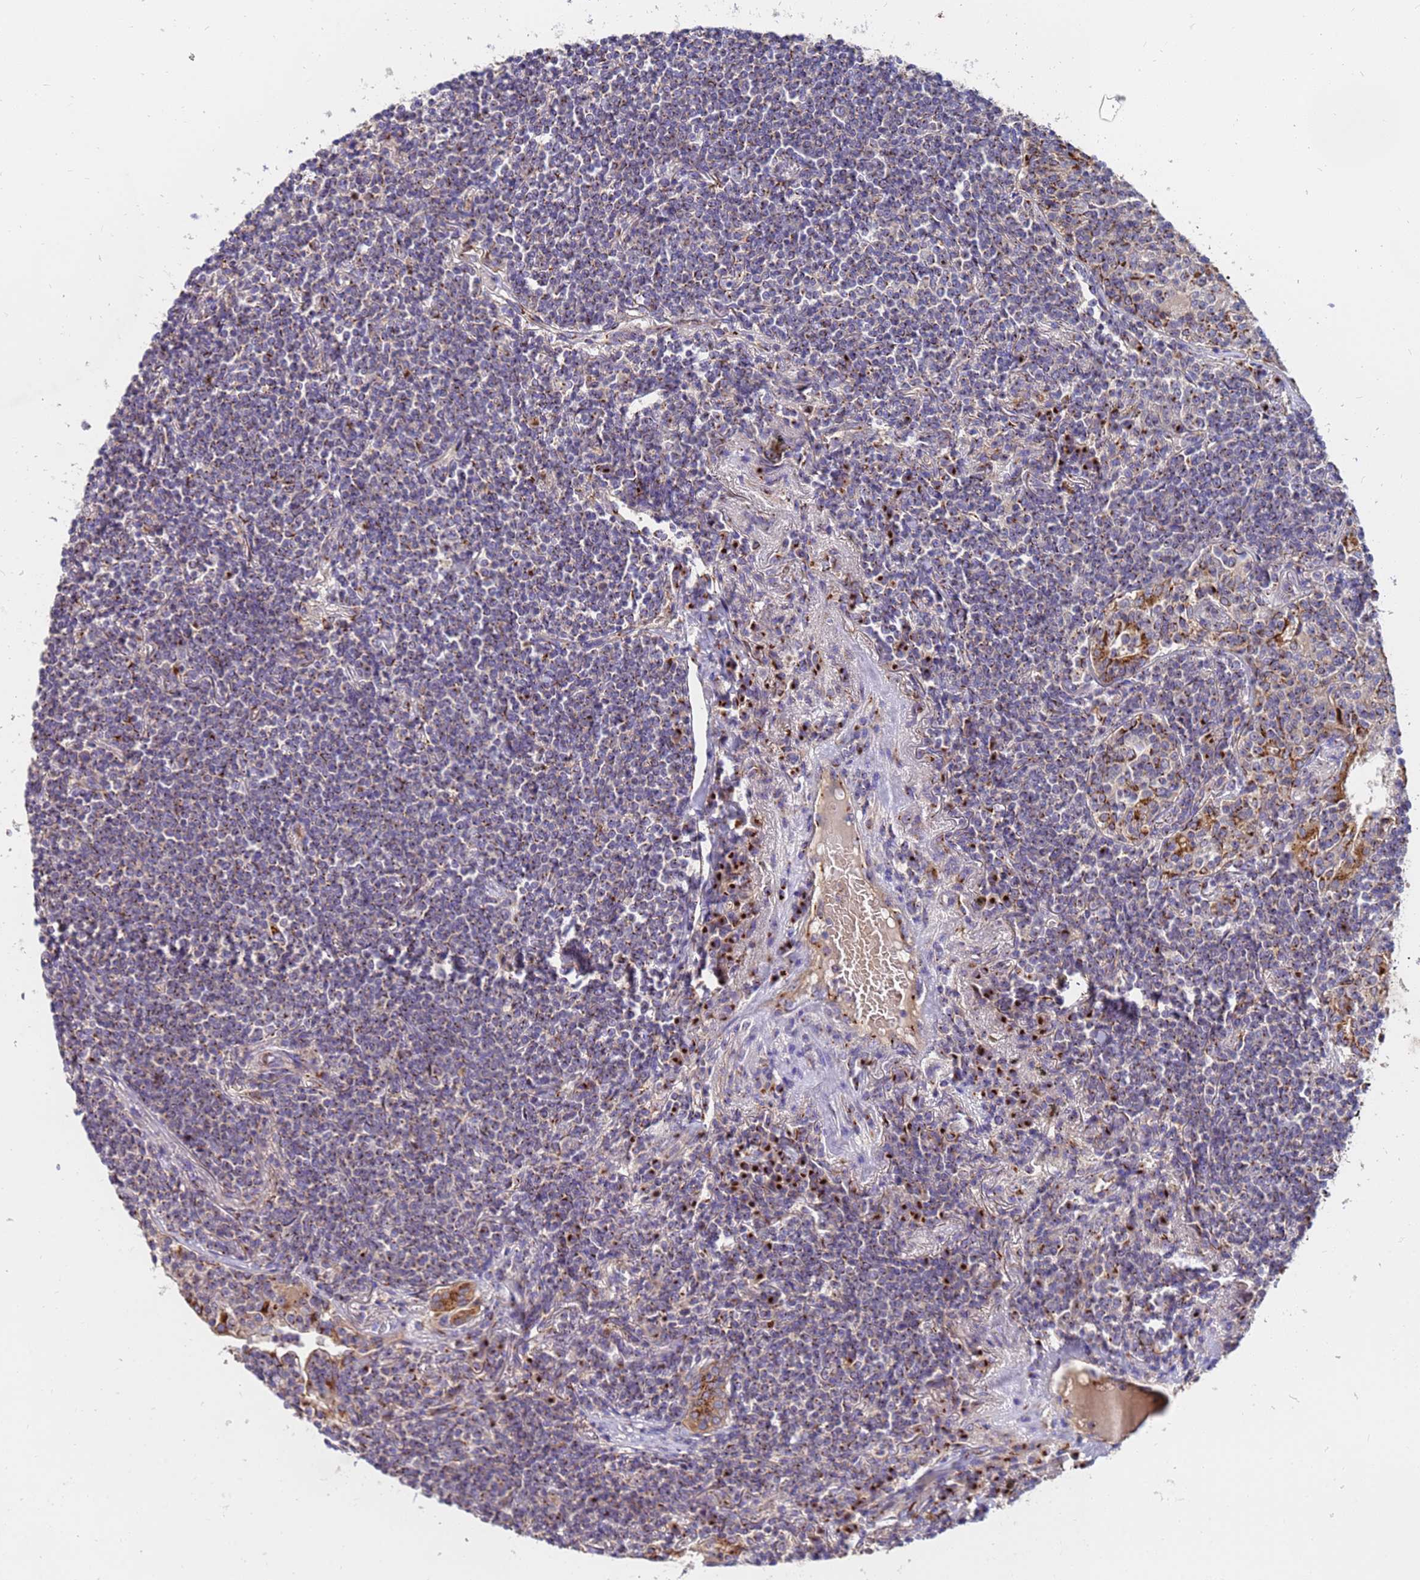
{"staining": {"intensity": "weak", "quantity": ">75%", "location": "cytoplasmic/membranous"}, "tissue": "lymphoma", "cell_type": "Tumor cells", "image_type": "cancer", "snomed": [{"axis": "morphology", "description": "Malignant lymphoma, non-Hodgkin's type, Low grade"}, {"axis": "topography", "description": "Lung"}], "caption": "A micrograph of malignant lymphoma, non-Hodgkin's type (low-grade) stained for a protein displays weak cytoplasmic/membranous brown staining in tumor cells.", "gene": "HPS3", "patient": {"sex": "female", "age": 71}}